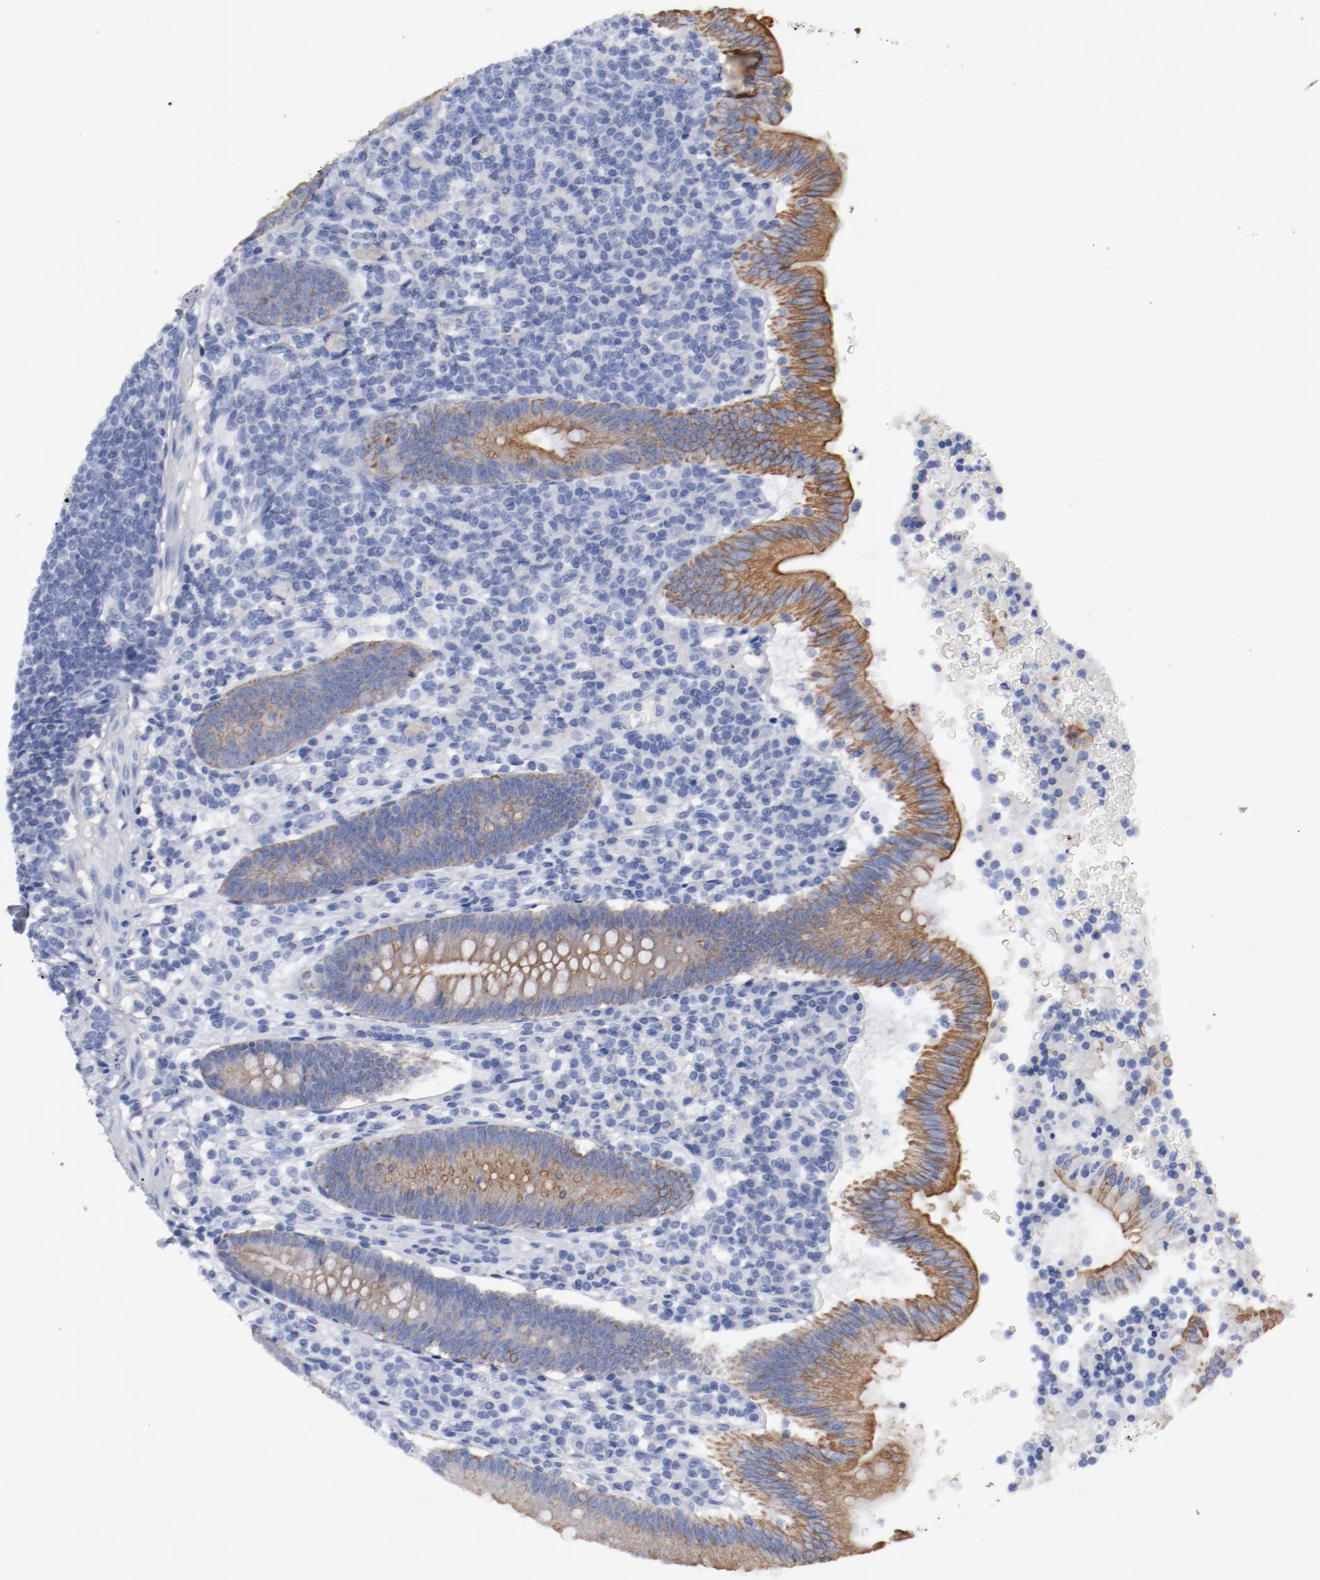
{"staining": {"intensity": "moderate", "quantity": ">75%", "location": "cytoplasmic/membranous"}, "tissue": "appendix", "cell_type": "Glandular cells", "image_type": "normal", "snomed": [{"axis": "morphology", "description": "Normal tissue, NOS"}, {"axis": "morphology", "description": "Inflammation, NOS"}, {"axis": "topography", "description": "Appendix"}], "caption": "About >75% of glandular cells in benign human appendix exhibit moderate cytoplasmic/membranous protein staining as visualized by brown immunohistochemical staining.", "gene": "TSPAN6", "patient": {"sex": "male", "age": 46}}